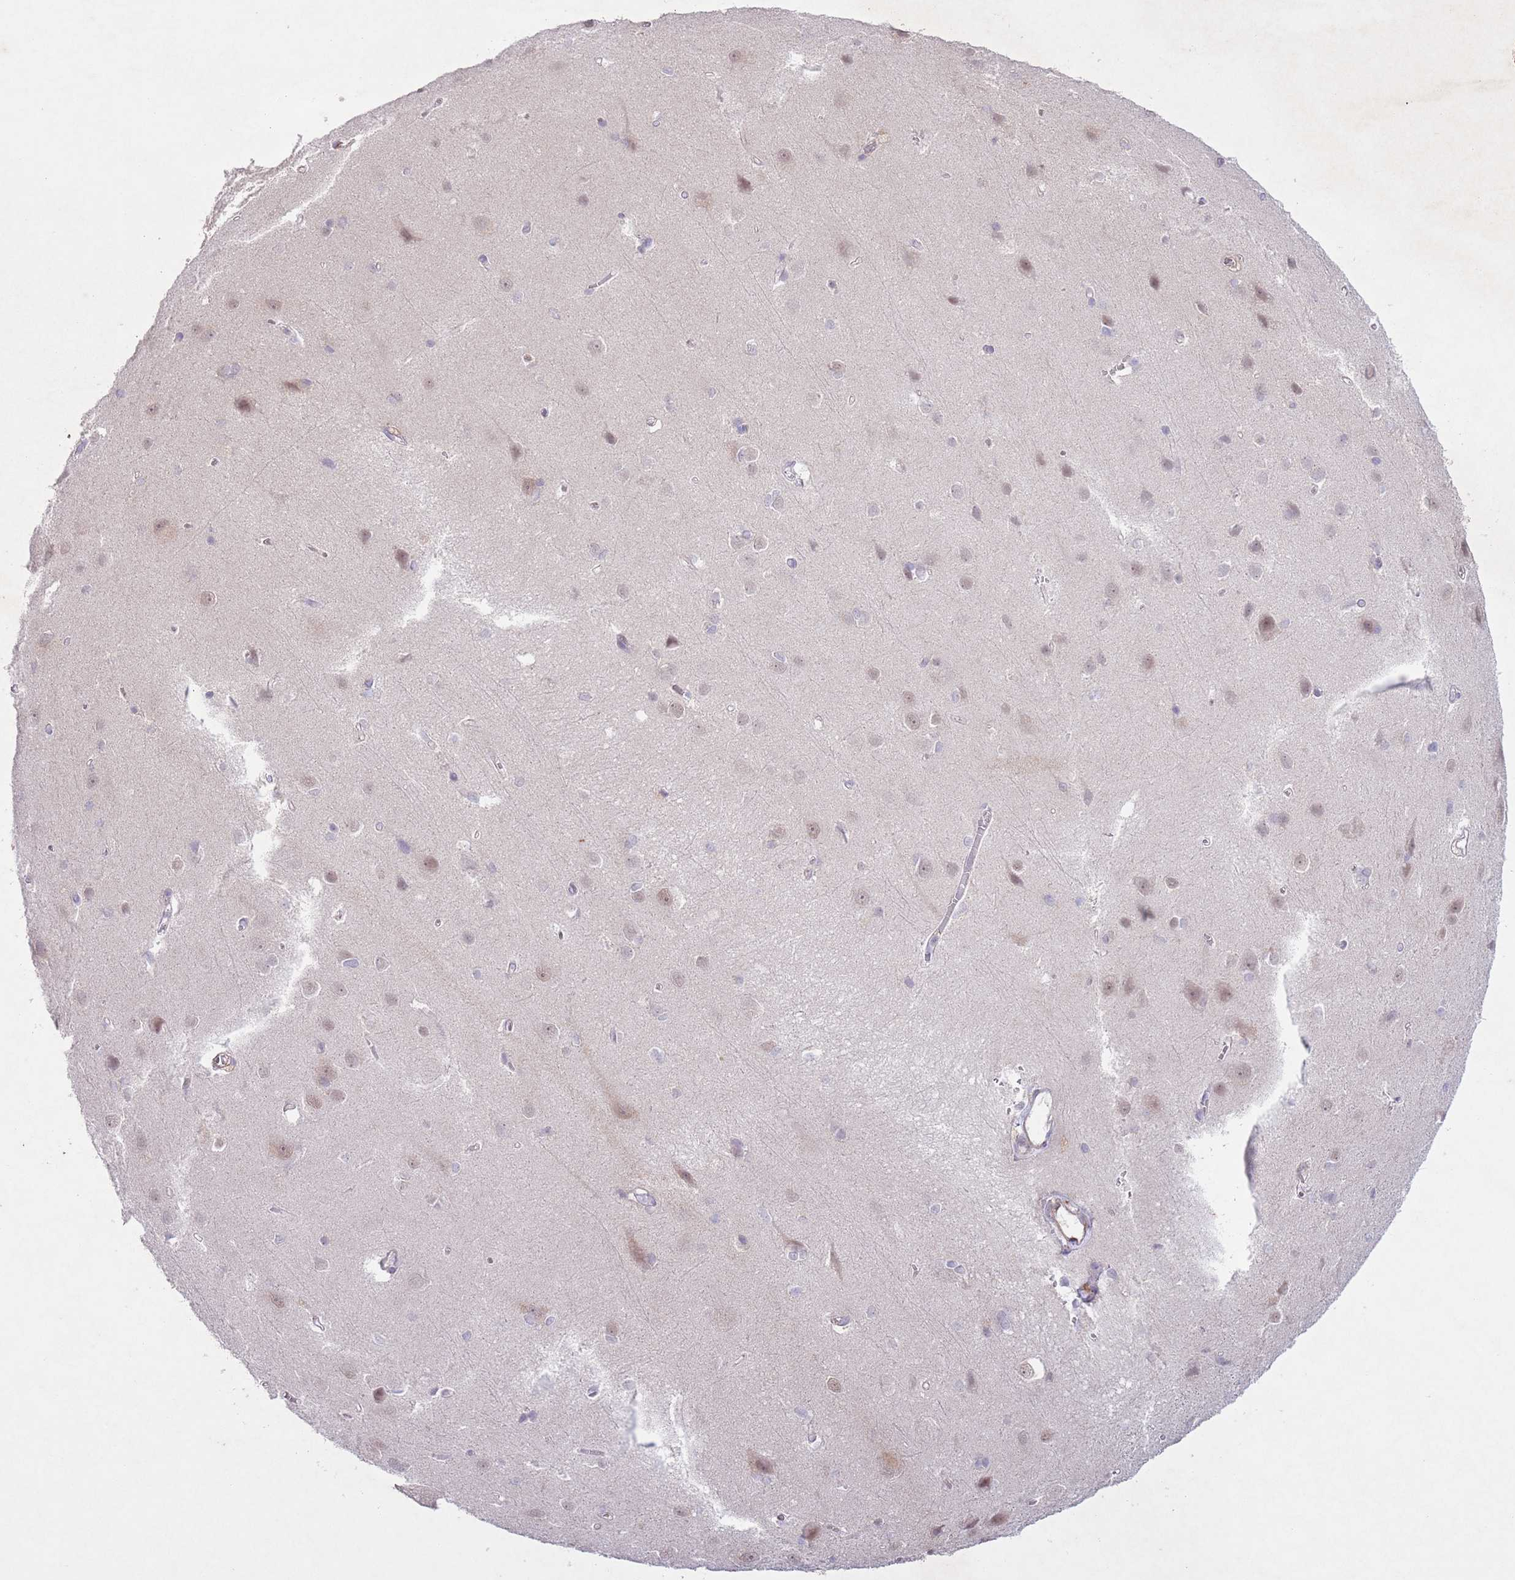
{"staining": {"intensity": "negative", "quantity": "none", "location": "none"}, "tissue": "cerebral cortex", "cell_type": "Endothelial cells", "image_type": "normal", "snomed": [{"axis": "morphology", "description": "Normal tissue, NOS"}, {"axis": "topography", "description": "Cerebral cortex"}], "caption": "Immunohistochemistry image of unremarkable cerebral cortex stained for a protein (brown), which shows no positivity in endothelial cells.", "gene": "CCNI", "patient": {"sex": "male", "age": 37}}